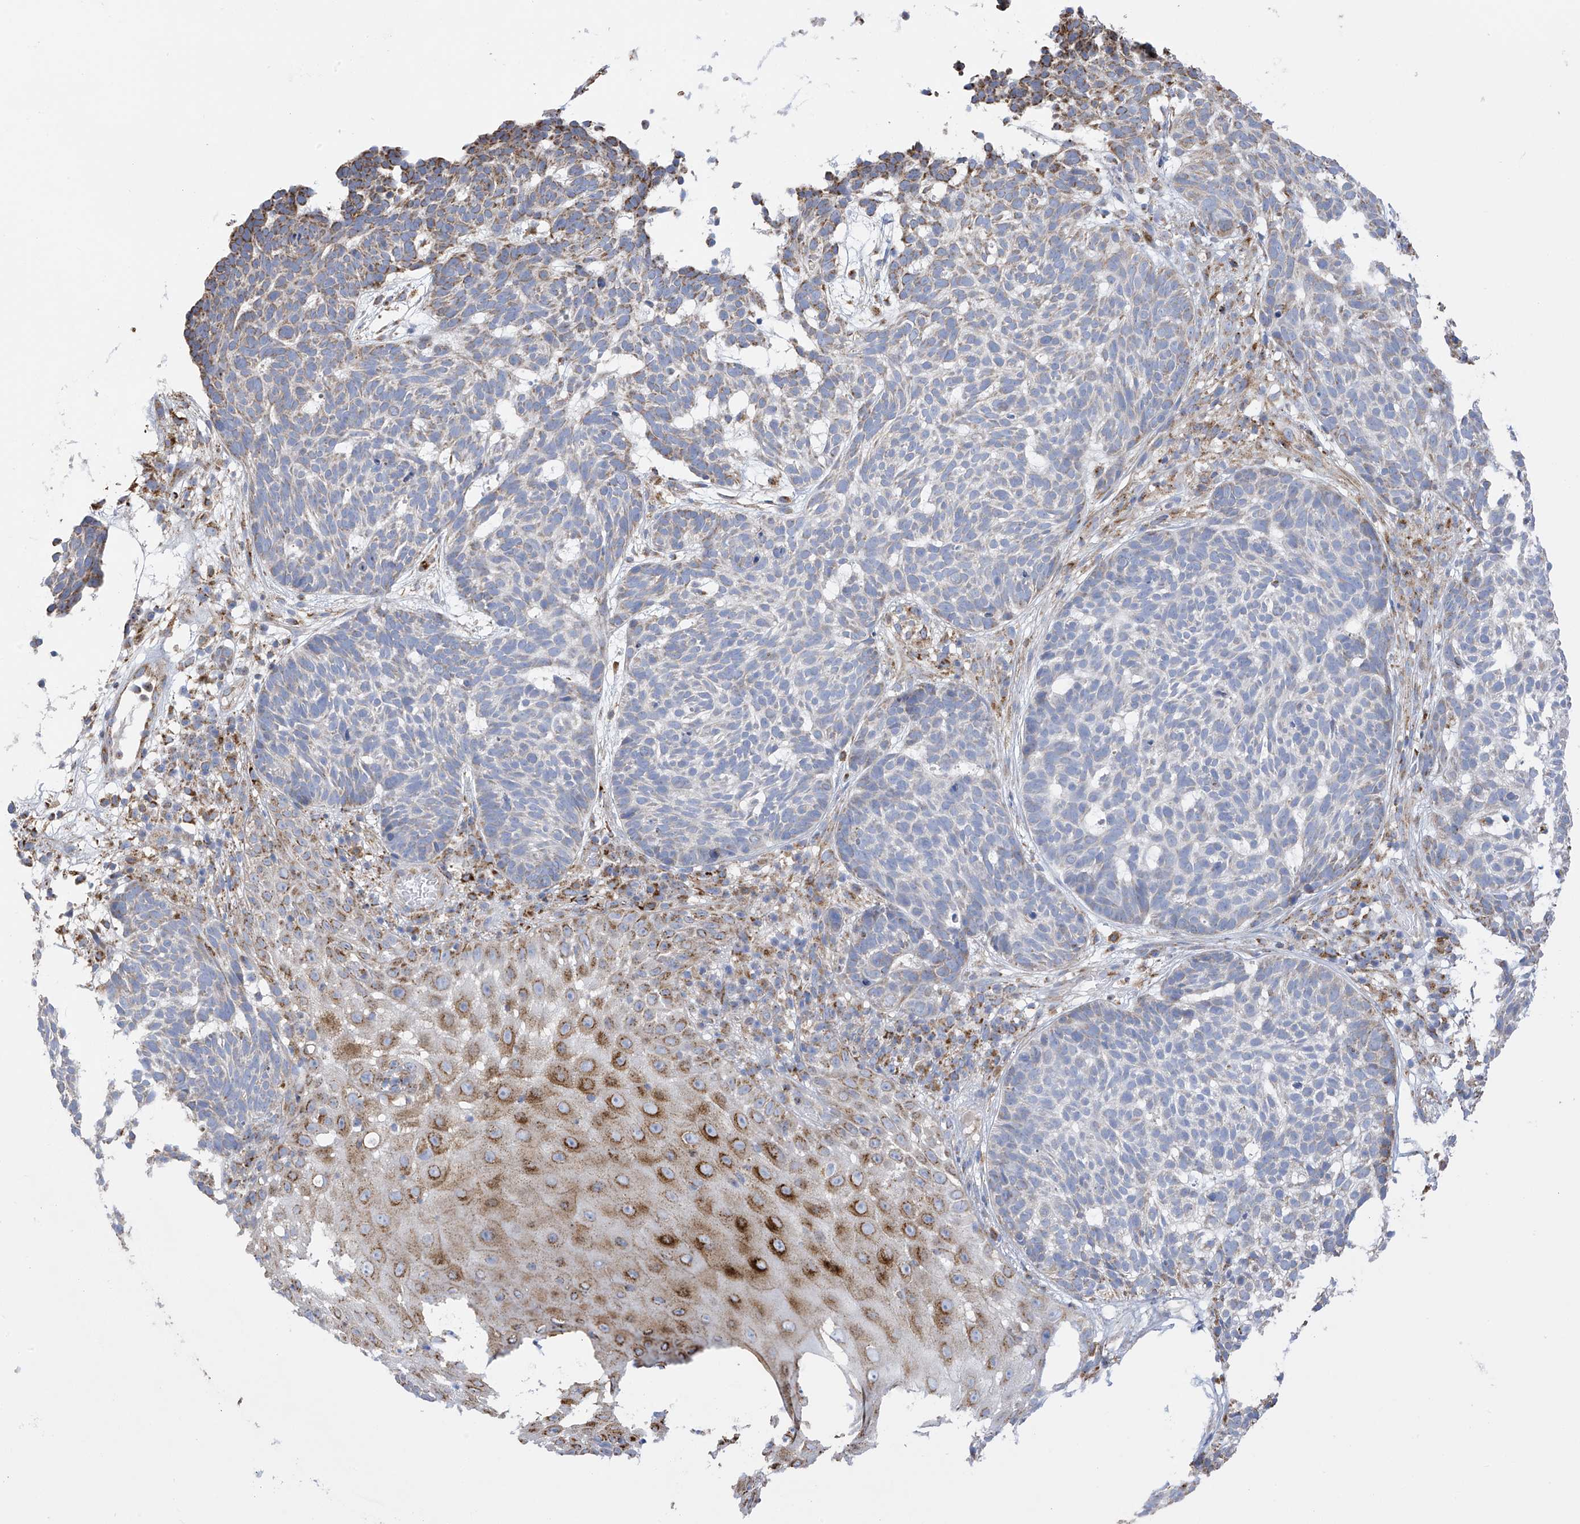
{"staining": {"intensity": "moderate", "quantity": "<25%", "location": "cytoplasmic/membranous"}, "tissue": "skin cancer", "cell_type": "Tumor cells", "image_type": "cancer", "snomed": [{"axis": "morphology", "description": "Basal cell carcinoma"}, {"axis": "topography", "description": "Skin"}], "caption": "A brown stain labels moderate cytoplasmic/membranous expression of a protein in human basal cell carcinoma (skin) tumor cells.", "gene": "ITM2B", "patient": {"sex": "male", "age": 85}}